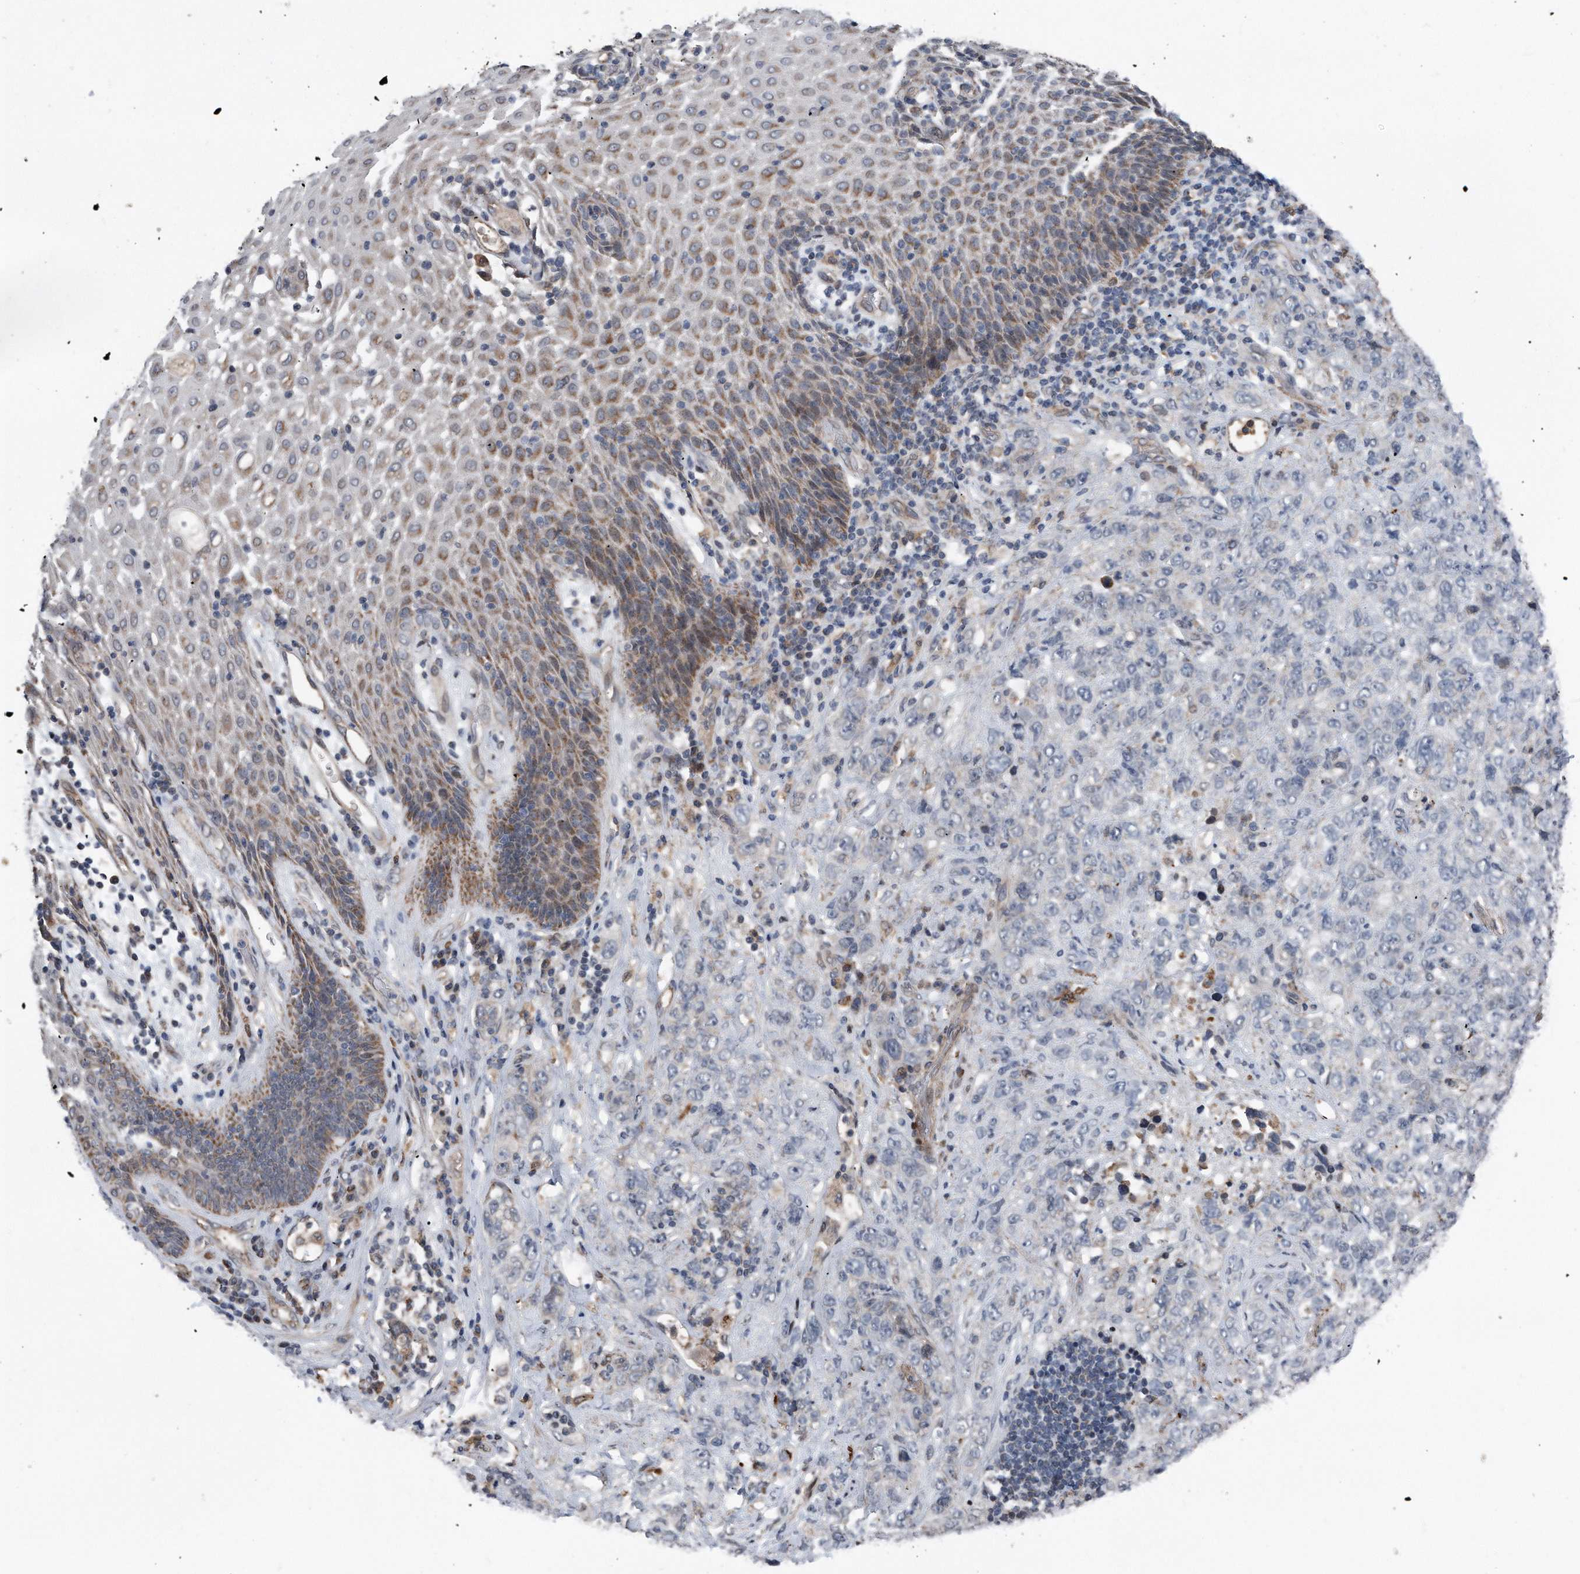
{"staining": {"intensity": "negative", "quantity": "none", "location": "none"}, "tissue": "stomach cancer", "cell_type": "Tumor cells", "image_type": "cancer", "snomed": [{"axis": "morphology", "description": "Adenocarcinoma, NOS"}, {"axis": "topography", "description": "Stomach"}], "caption": "A high-resolution photomicrograph shows IHC staining of adenocarcinoma (stomach), which shows no significant expression in tumor cells.", "gene": "DST", "patient": {"sex": "male", "age": 48}}